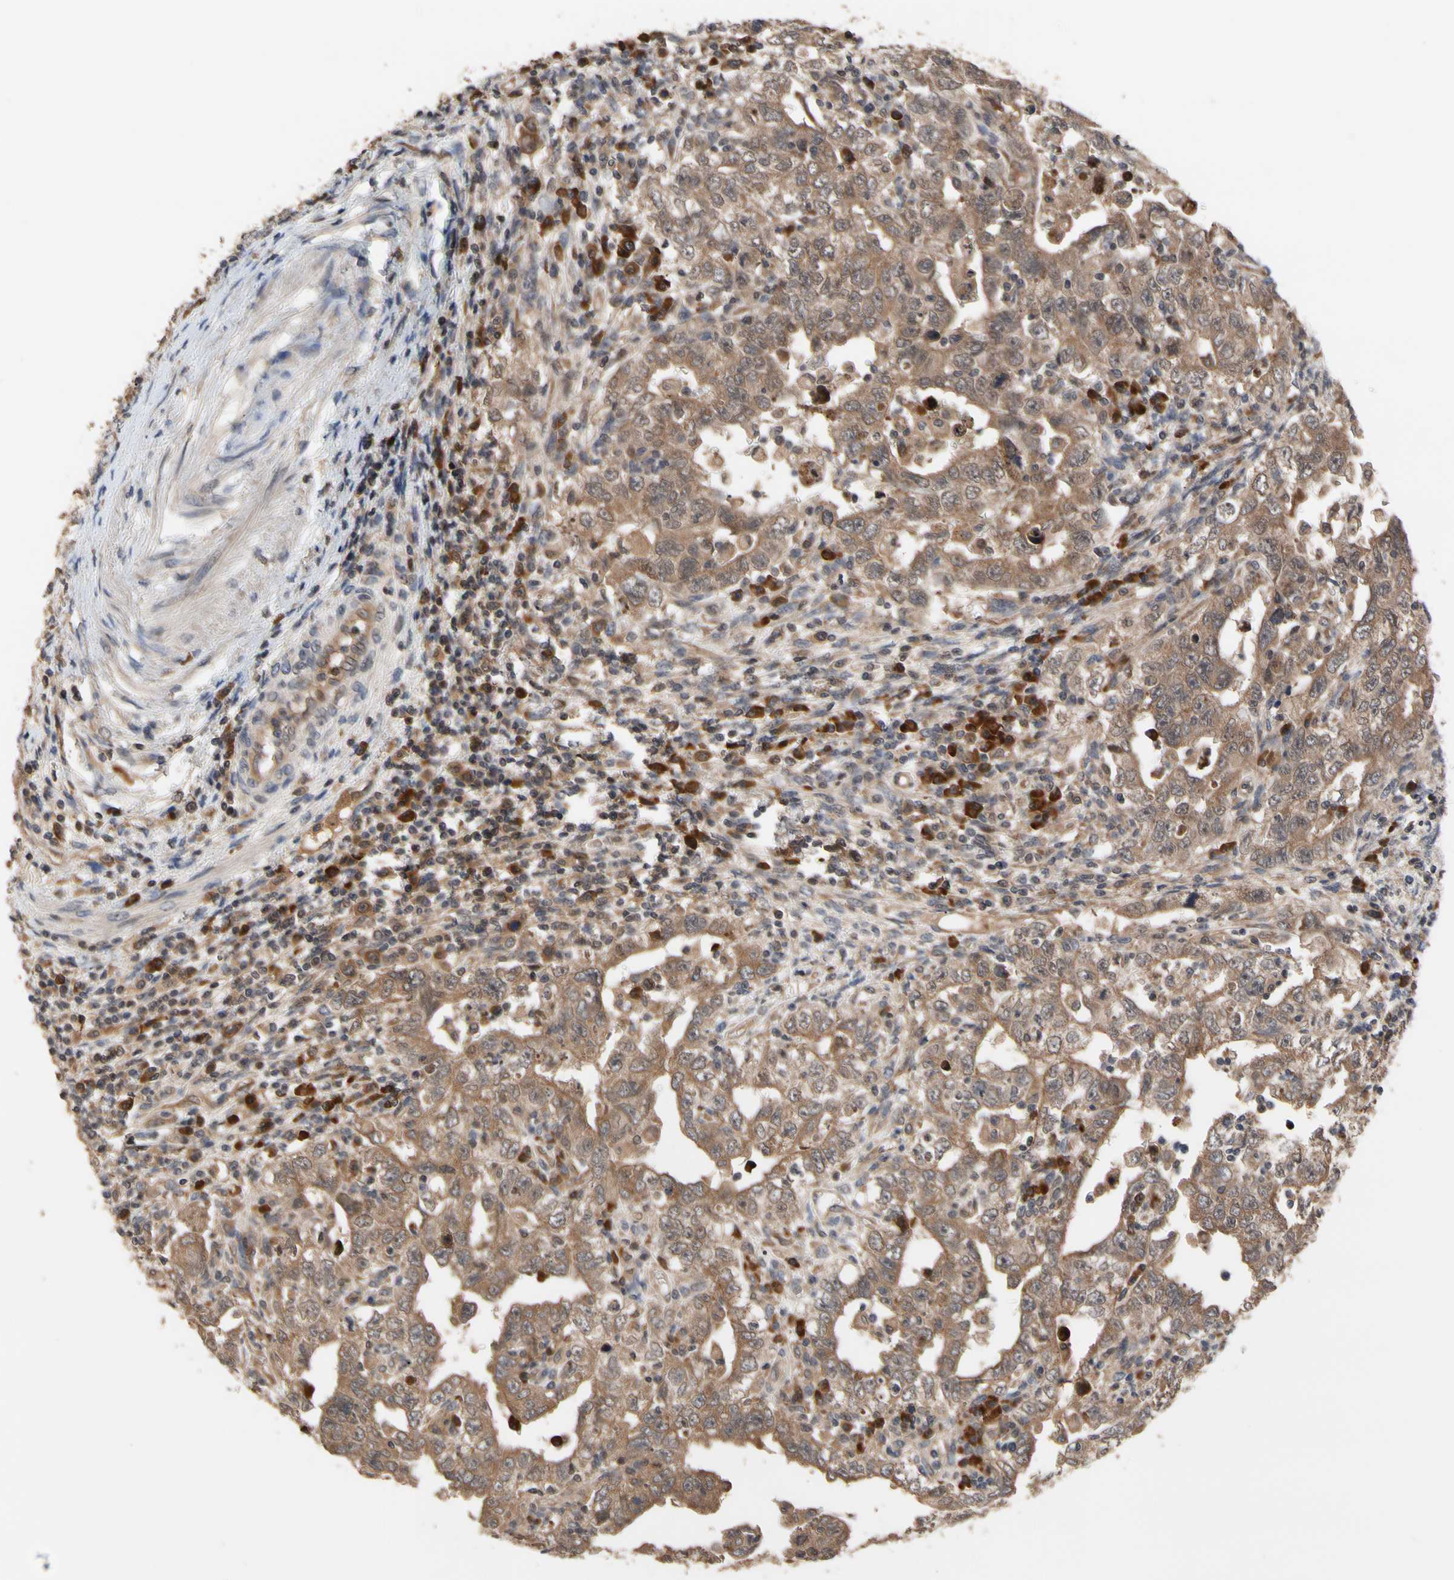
{"staining": {"intensity": "moderate", "quantity": ">75%", "location": "cytoplasmic/membranous"}, "tissue": "testis cancer", "cell_type": "Tumor cells", "image_type": "cancer", "snomed": [{"axis": "morphology", "description": "Carcinoma, Embryonal, NOS"}, {"axis": "topography", "description": "Testis"}], "caption": "An immunohistochemistry (IHC) photomicrograph of tumor tissue is shown. Protein staining in brown highlights moderate cytoplasmic/membranous positivity in embryonal carcinoma (testis) within tumor cells.", "gene": "CYTIP", "patient": {"sex": "male", "age": 26}}